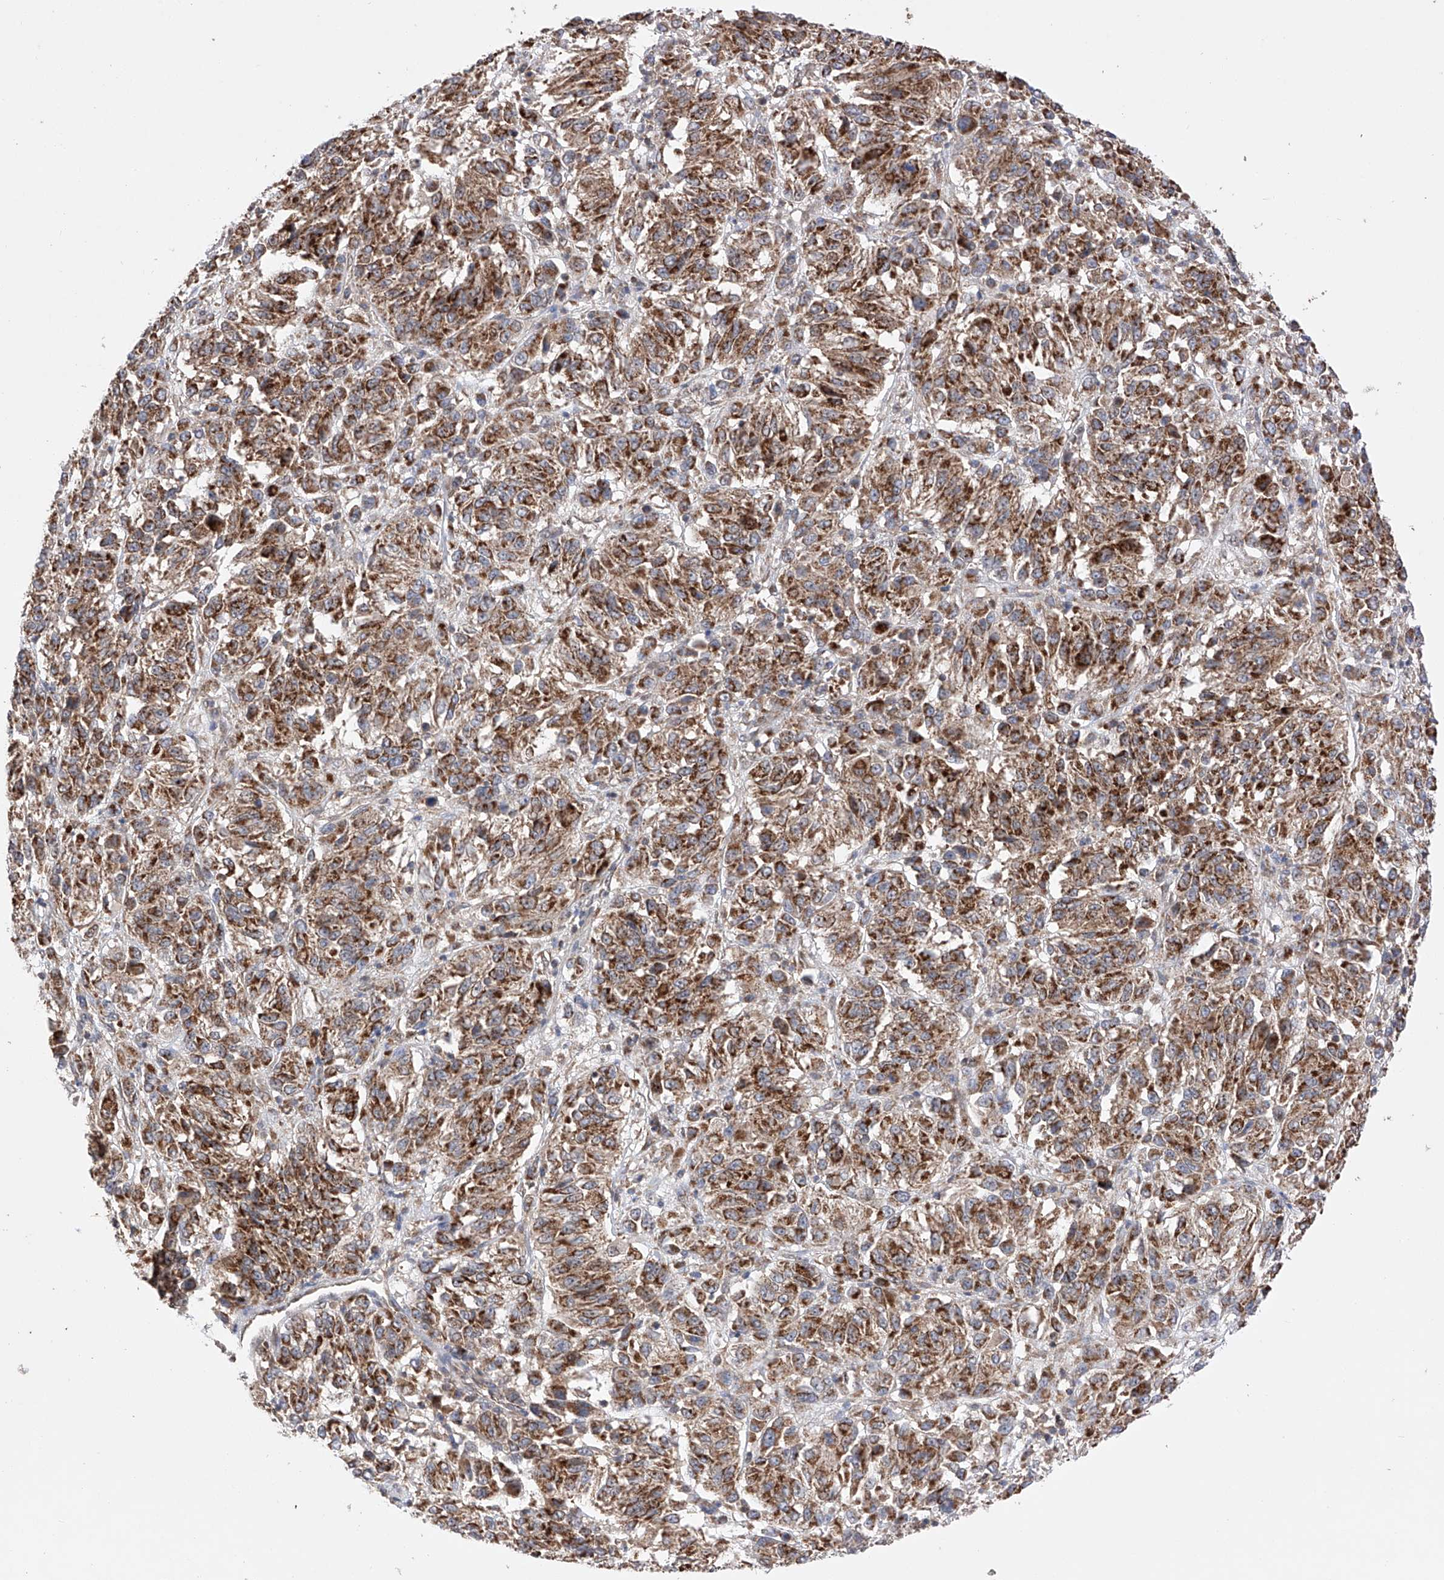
{"staining": {"intensity": "moderate", "quantity": ">75%", "location": "cytoplasmic/membranous"}, "tissue": "melanoma", "cell_type": "Tumor cells", "image_type": "cancer", "snomed": [{"axis": "morphology", "description": "Malignant melanoma, Metastatic site"}, {"axis": "topography", "description": "Lung"}], "caption": "Melanoma stained with DAB (3,3'-diaminobenzidine) immunohistochemistry (IHC) displays medium levels of moderate cytoplasmic/membranous positivity in approximately >75% of tumor cells.", "gene": "SDHAF4", "patient": {"sex": "male", "age": 64}}